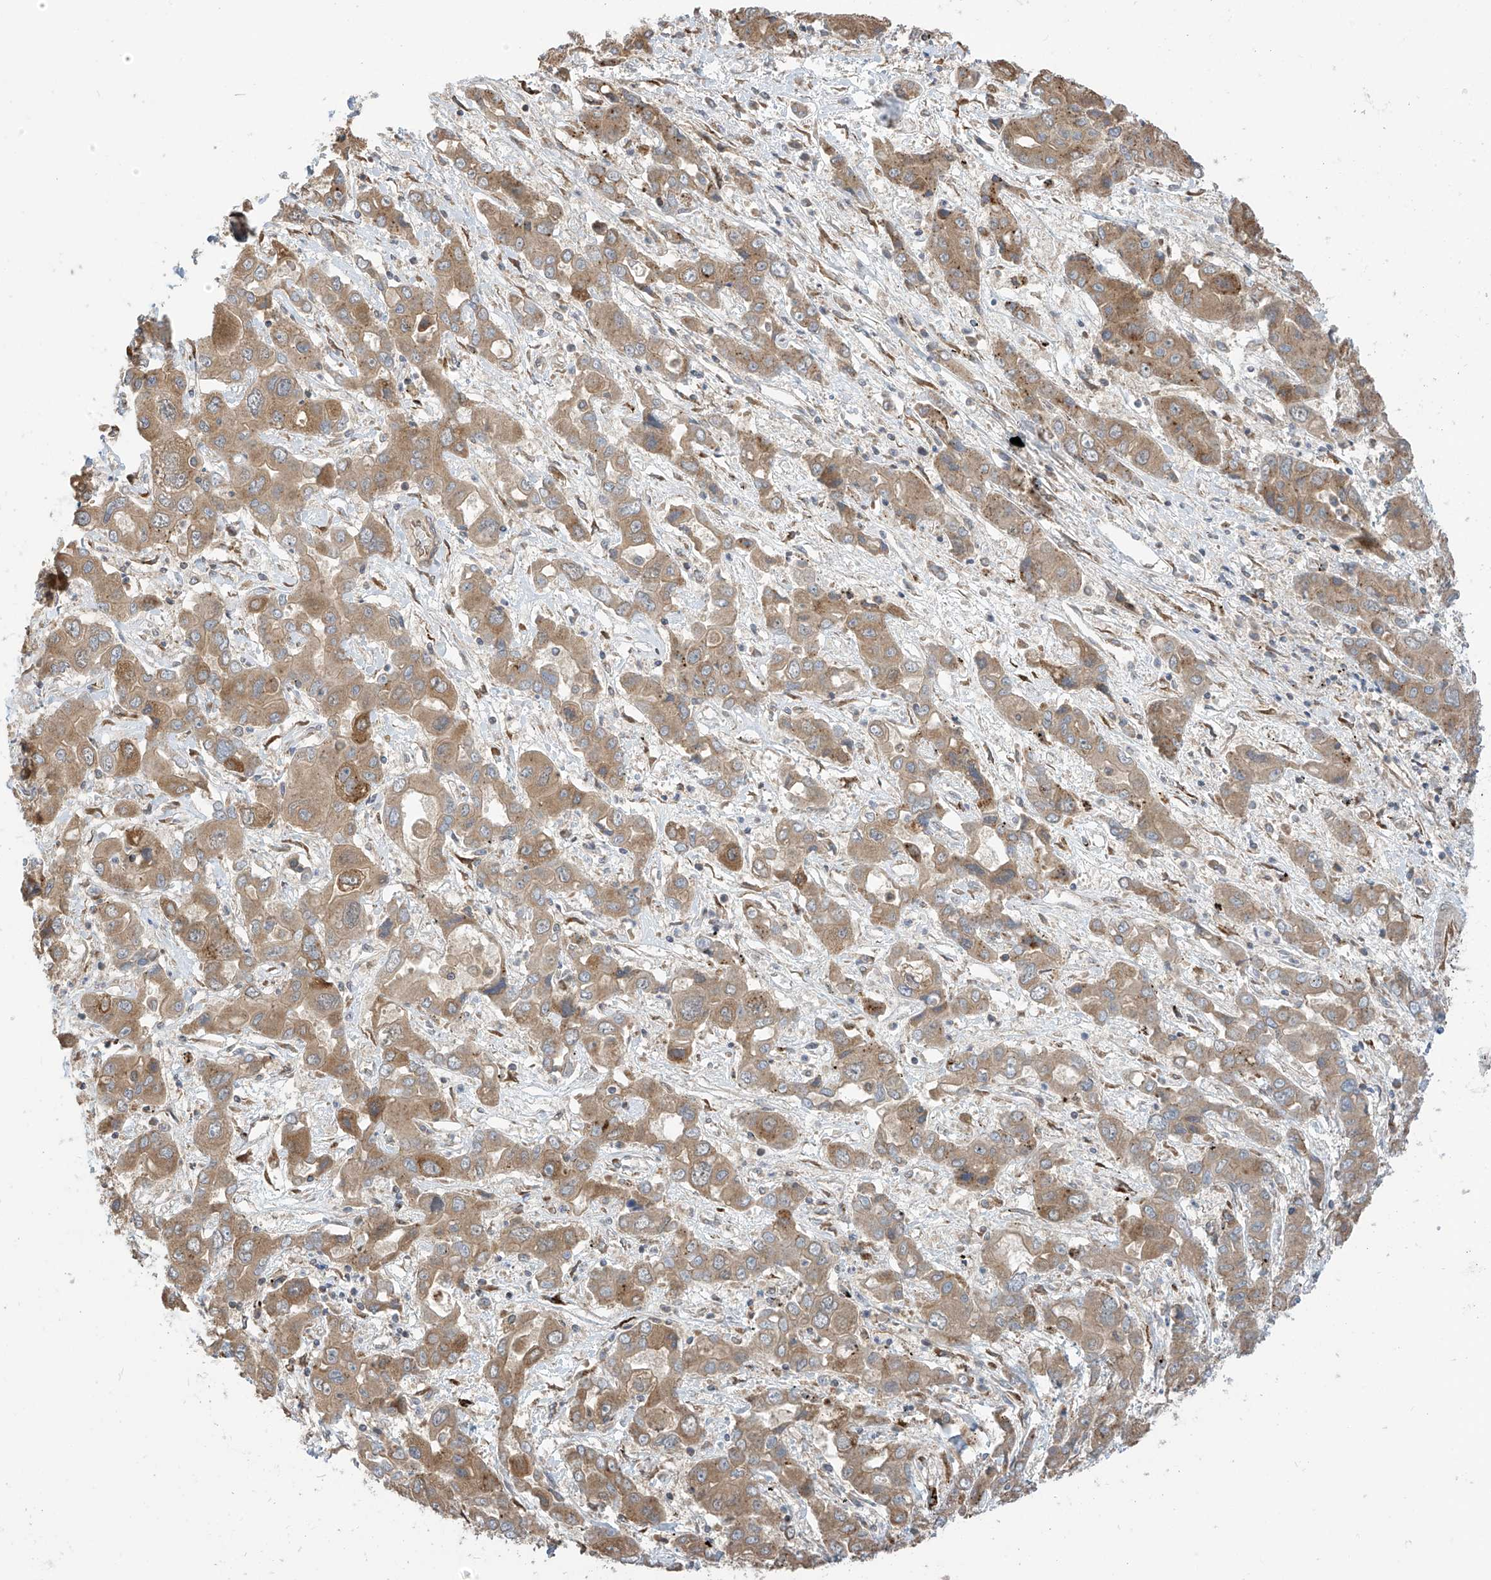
{"staining": {"intensity": "moderate", "quantity": ">75%", "location": "cytoplasmic/membranous"}, "tissue": "liver cancer", "cell_type": "Tumor cells", "image_type": "cancer", "snomed": [{"axis": "morphology", "description": "Cholangiocarcinoma"}, {"axis": "topography", "description": "Liver"}], "caption": "A high-resolution photomicrograph shows immunohistochemistry staining of liver cancer, which shows moderate cytoplasmic/membranous expression in approximately >75% of tumor cells. Immunohistochemistry (ihc) stains the protein in brown and the nuclei are stained blue.", "gene": "PNPT1", "patient": {"sex": "male", "age": 67}}